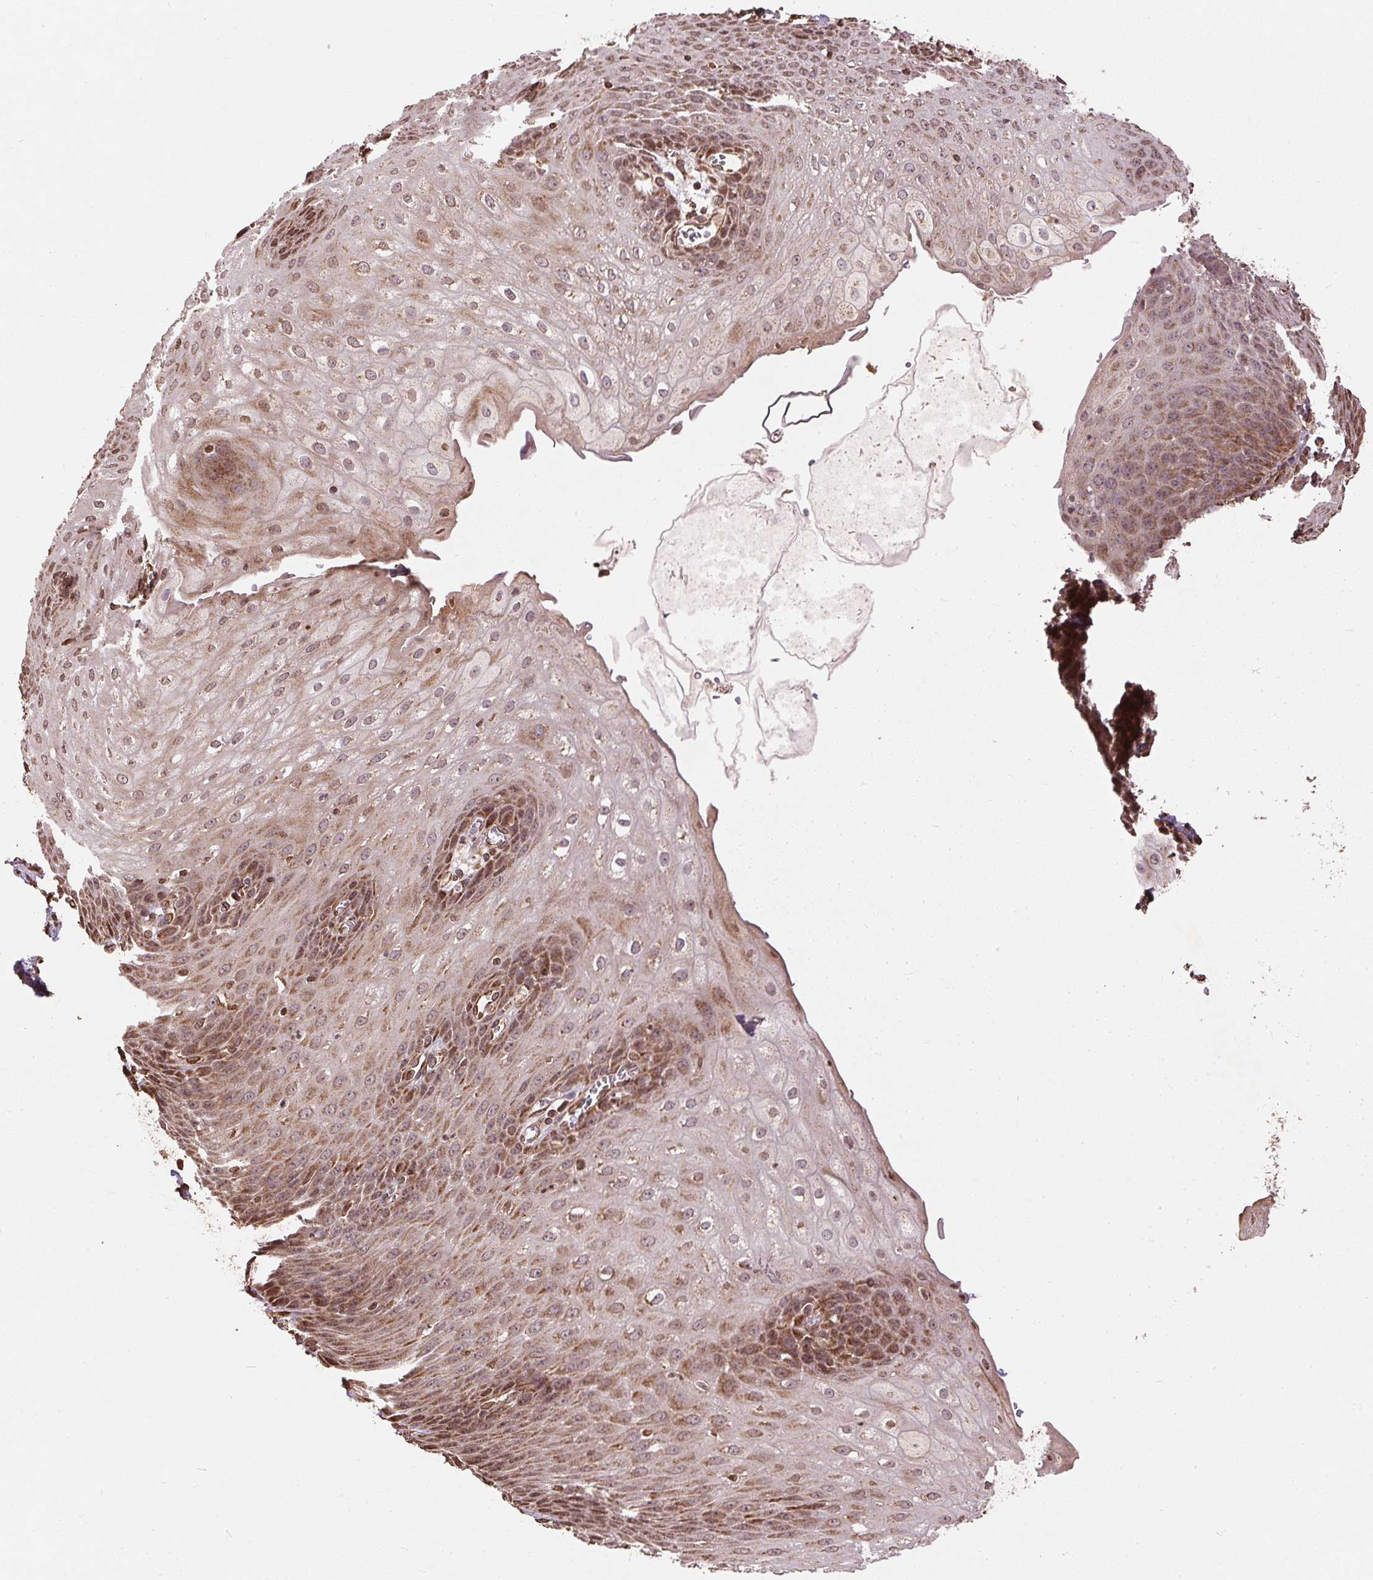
{"staining": {"intensity": "moderate", "quantity": "25%-75%", "location": "cytoplasmic/membranous"}, "tissue": "esophagus", "cell_type": "Squamous epithelial cells", "image_type": "normal", "snomed": [{"axis": "morphology", "description": "Normal tissue, NOS"}, {"axis": "topography", "description": "Esophagus"}], "caption": "Moderate cytoplasmic/membranous protein expression is identified in approximately 25%-75% of squamous epithelial cells in esophagus. The protein is stained brown, and the nuclei are stained in blue (DAB IHC with brightfield microscopy, high magnification).", "gene": "SPRED2", "patient": {"sex": "male", "age": 71}}